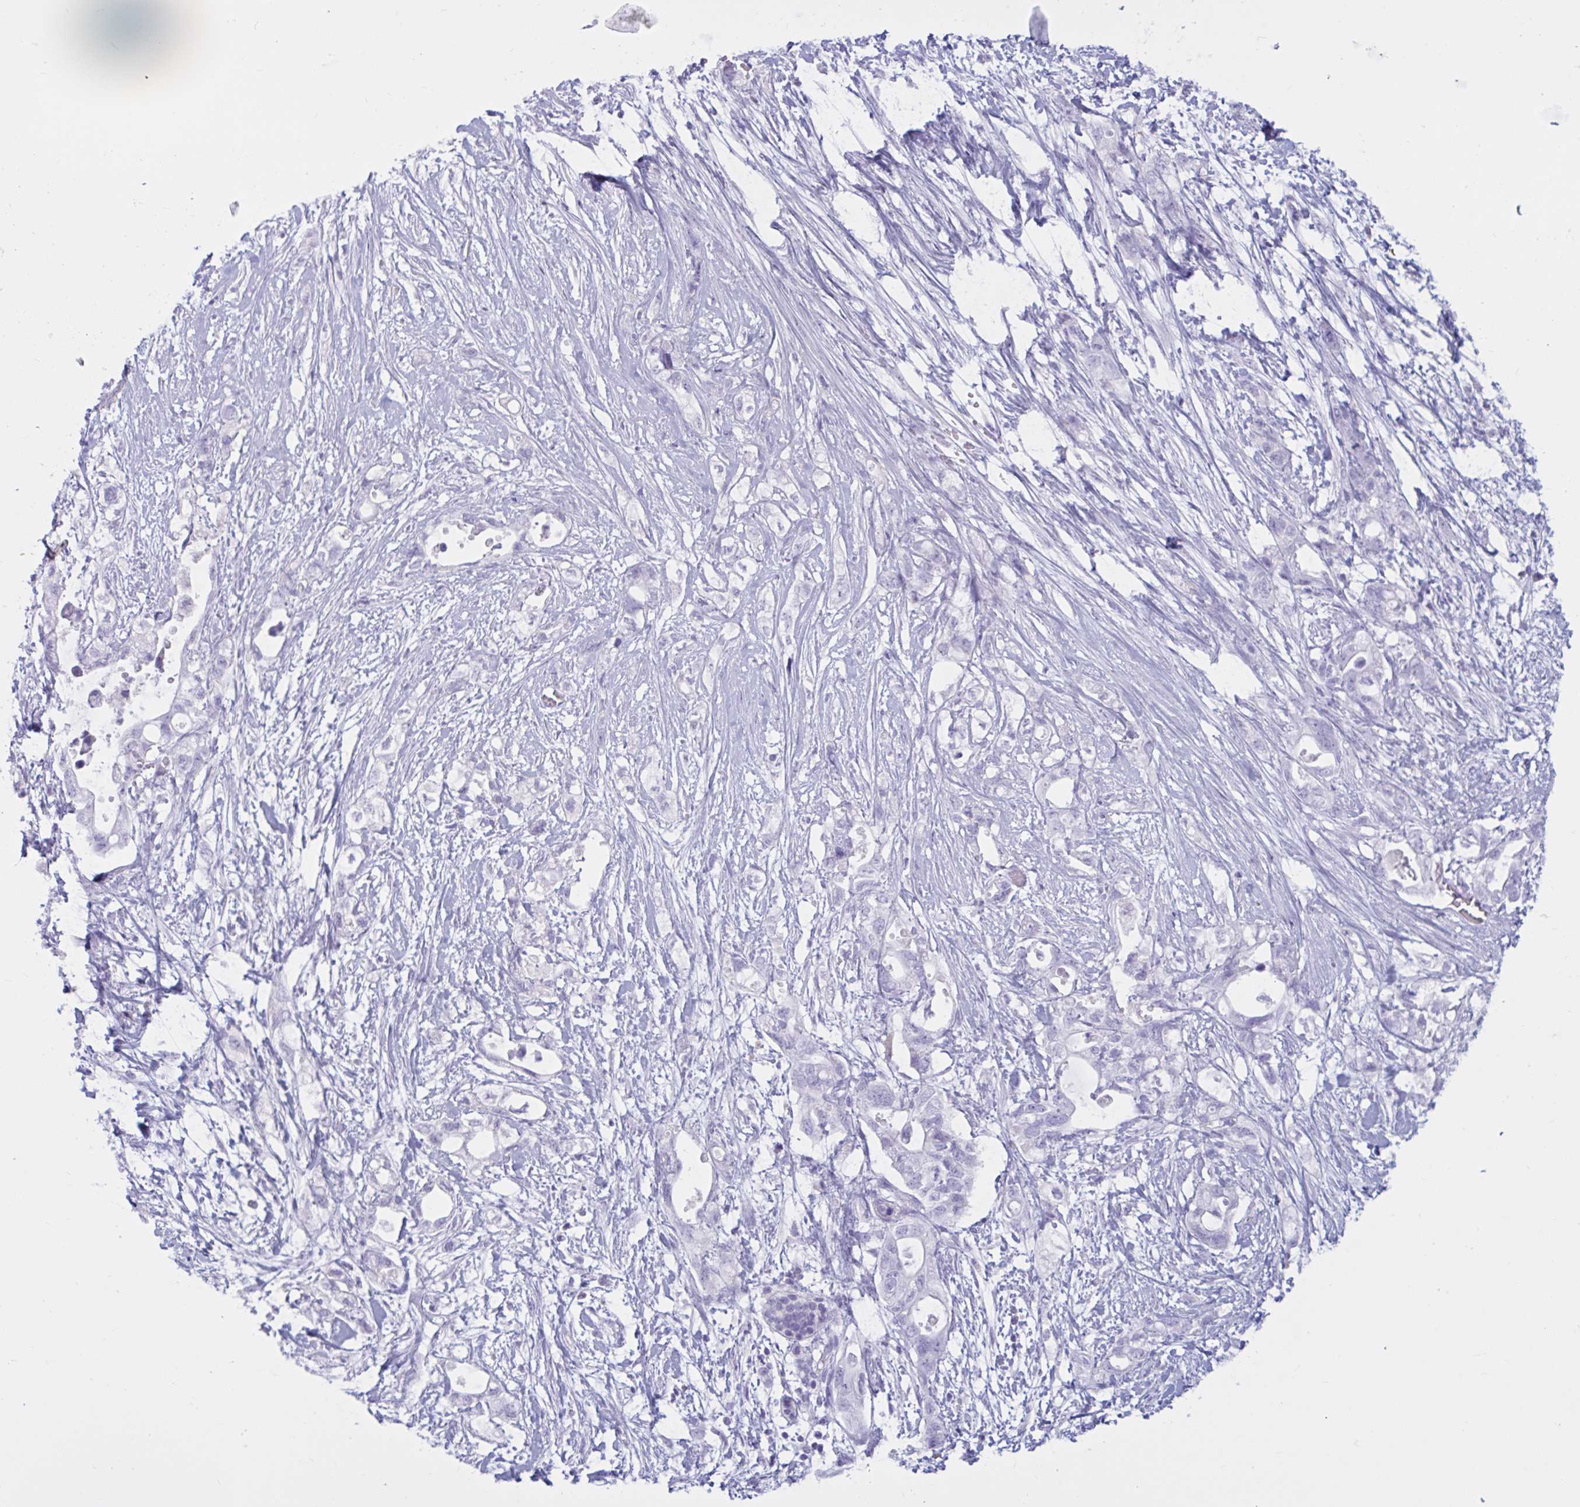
{"staining": {"intensity": "negative", "quantity": "none", "location": "none"}, "tissue": "pancreatic cancer", "cell_type": "Tumor cells", "image_type": "cancer", "snomed": [{"axis": "morphology", "description": "Adenocarcinoma, NOS"}, {"axis": "topography", "description": "Pancreas"}], "caption": "DAB (3,3'-diaminobenzidine) immunohistochemical staining of human adenocarcinoma (pancreatic) displays no significant staining in tumor cells.", "gene": "BBS10", "patient": {"sex": "female", "age": 72}}